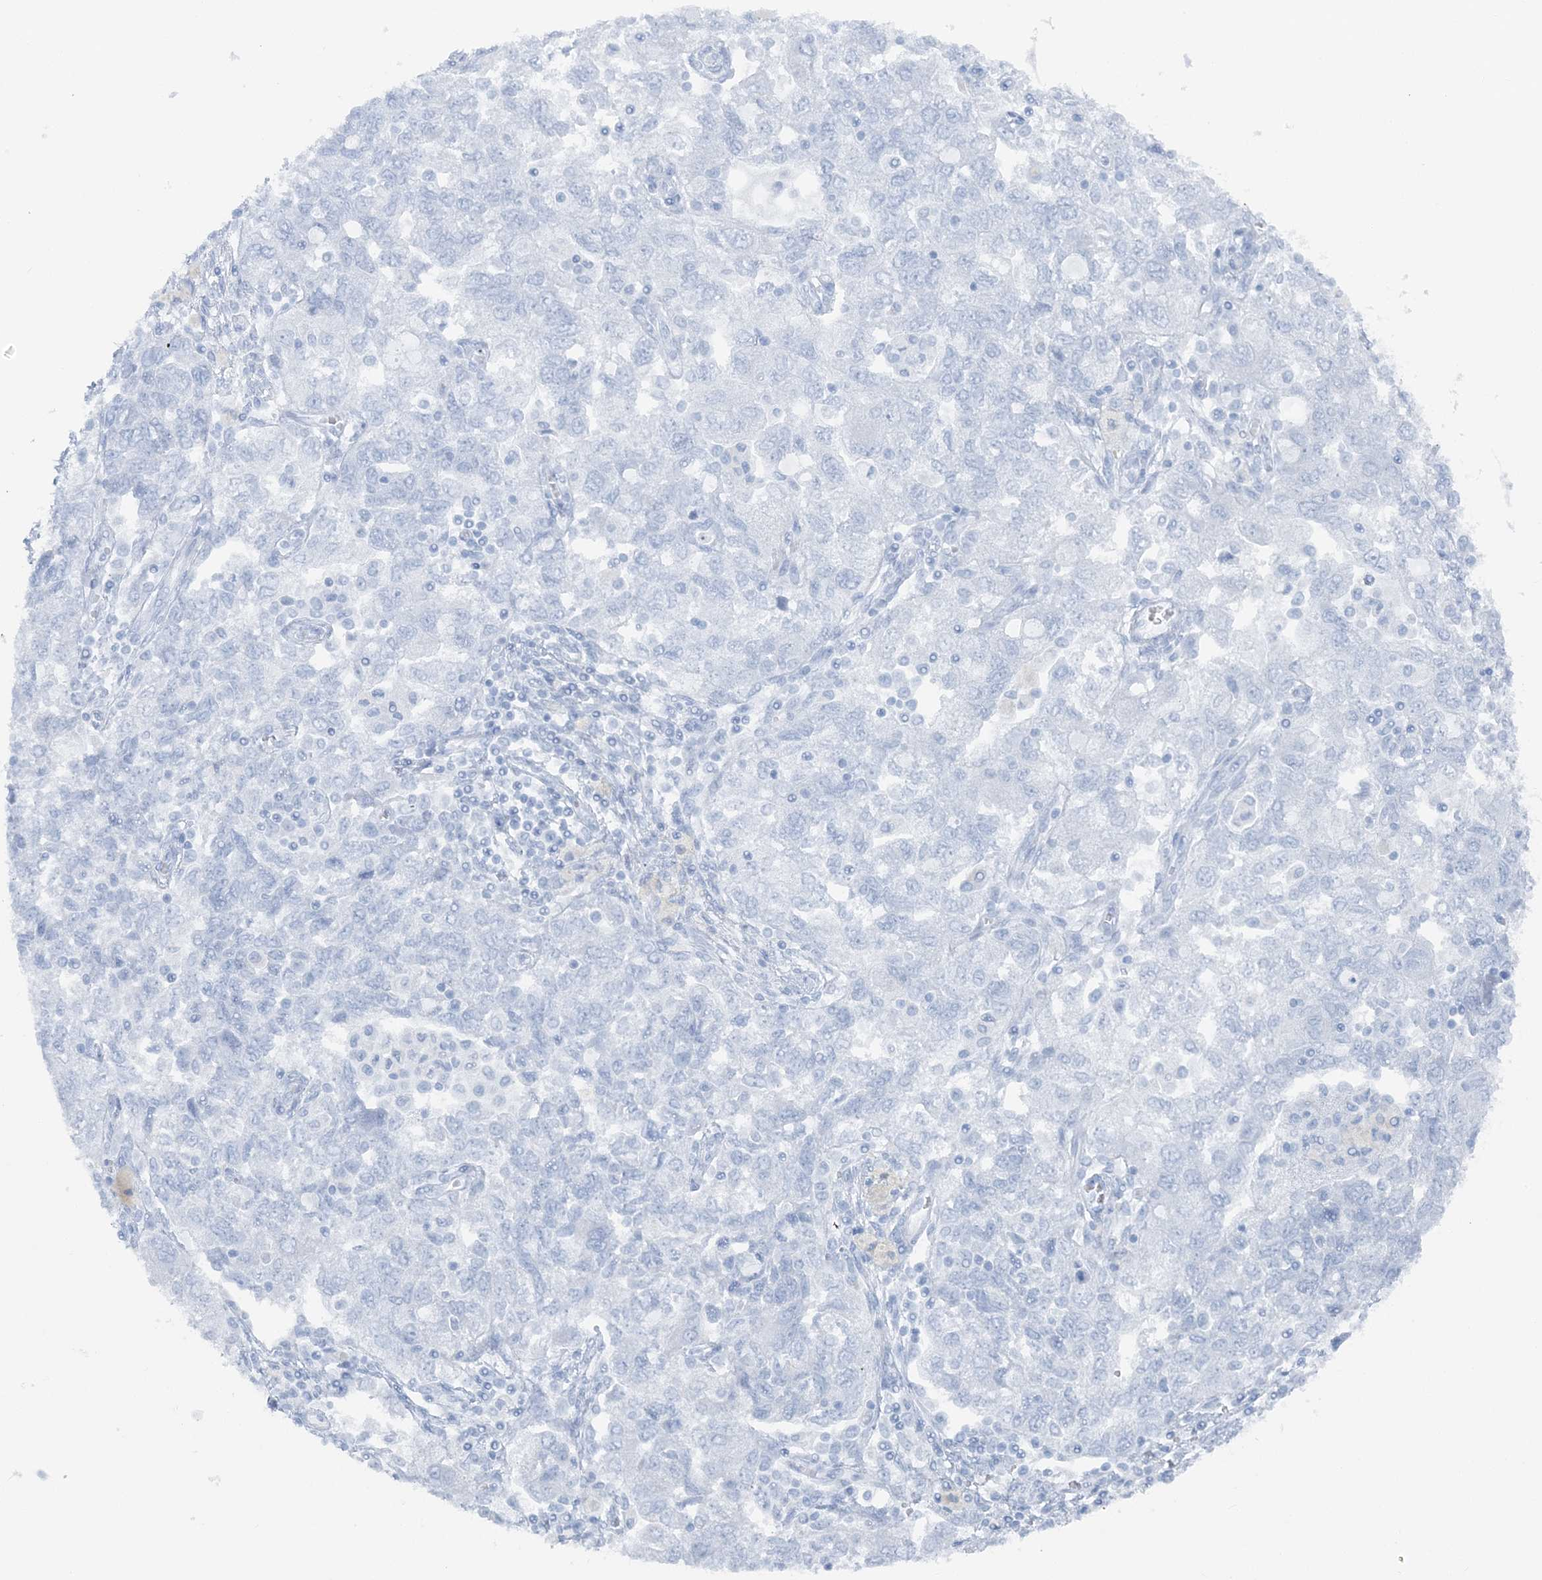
{"staining": {"intensity": "negative", "quantity": "none", "location": "none"}, "tissue": "ovarian cancer", "cell_type": "Tumor cells", "image_type": "cancer", "snomed": [{"axis": "morphology", "description": "Carcinoma, NOS"}, {"axis": "morphology", "description": "Cystadenocarcinoma, serous, NOS"}, {"axis": "topography", "description": "Ovary"}], "caption": "High magnification brightfield microscopy of ovarian cancer stained with DAB (brown) and counterstained with hematoxylin (blue): tumor cells show no significant expression. The staining was performed using DAB (3,3'-diaminobenzidine) to visualize the protein expression in brown, while the nuclei were stained in blue with hematoxylin (Magnification: 20x).", "gene": "ATP11A", "patient": {"sex": "female", "age": 69}}